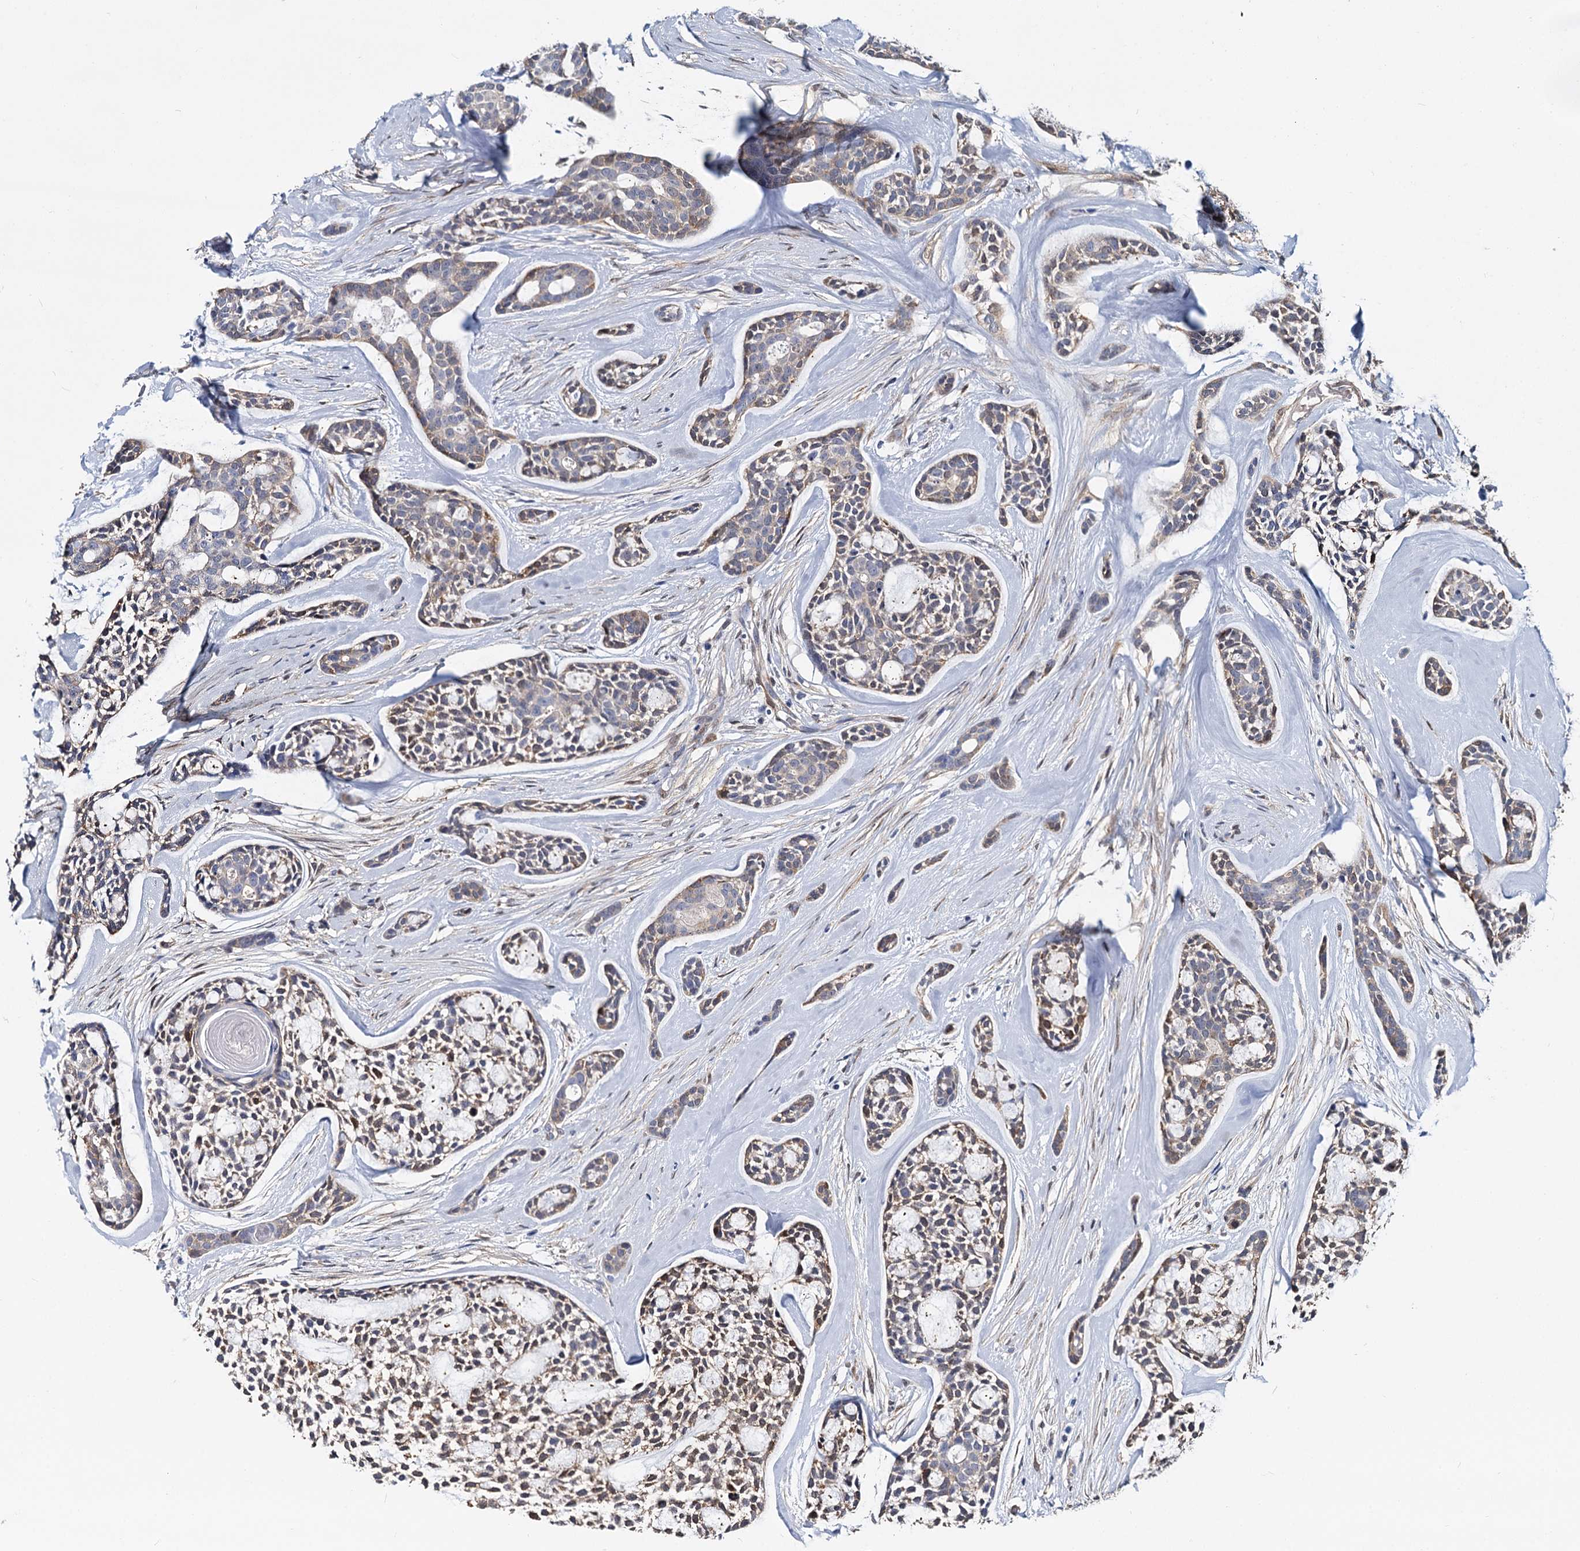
{"staining": {"intensity": "moderate", "quantity": "25%-75%", "location": "cytoplasmic/membranous"}, "tissue": "head and neck cancer", "cell_type": "Tumor cells", "image_type": "cancer", "snomed": [{"axis": "morphology", "description": "Adenocarcinoma, NOS"}, {"axis": "topography", "description": "Subcutis"}, {"axis": "topography", "description": "Head-Neck"}], "caption": "There is medium levels of moderate cytoplasmic/membranous positivity in tumor cells of head and neck cancer (adenocarcinoma), as demonstrated by immunohistochemical staining (brown color).", "gene": "GSTM3", "patient": {"sex": "female", "age": 73}}